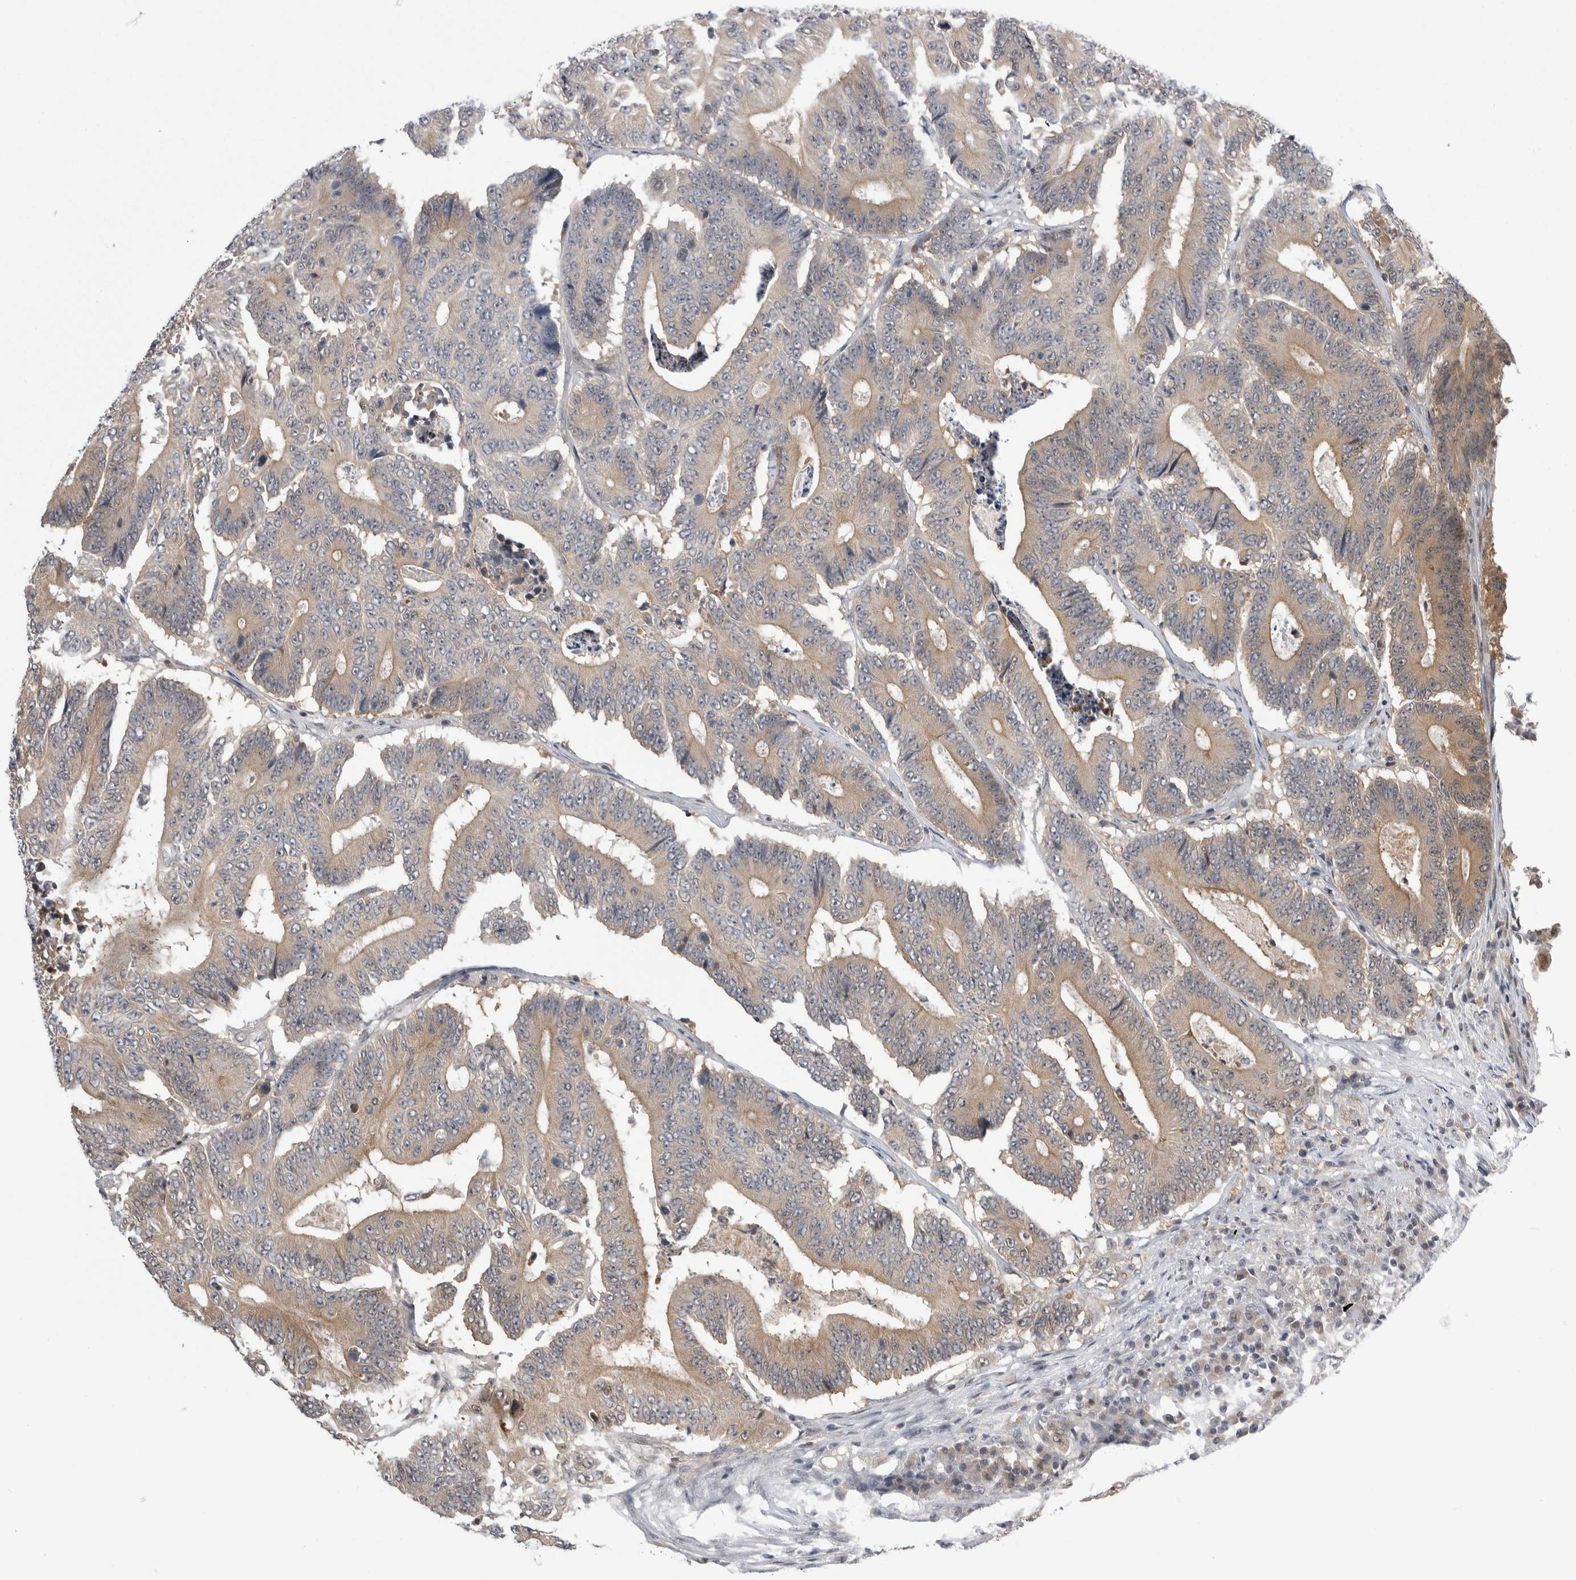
{"staining": {"intensity": "weak", "quantity": ">75%", "location": "cytoplasmic/membranous"}, "tissue": "colorectal cancer", "cell_type": "Tumor cells", "image_type": "cancer", "snomed": [{"axis": "morphology", "description": "Adenocarcinoma, NOS"}, {"axis": "topography", "description": "Colon"}], "caption": "Adenocarcinoma (colorectal) tissue reveals weak cytoplasmic/membranous positivity in approximately >75% of tumor cells", "gene": "PSMB2", "patient": {"sex": "male", "age": 83}}